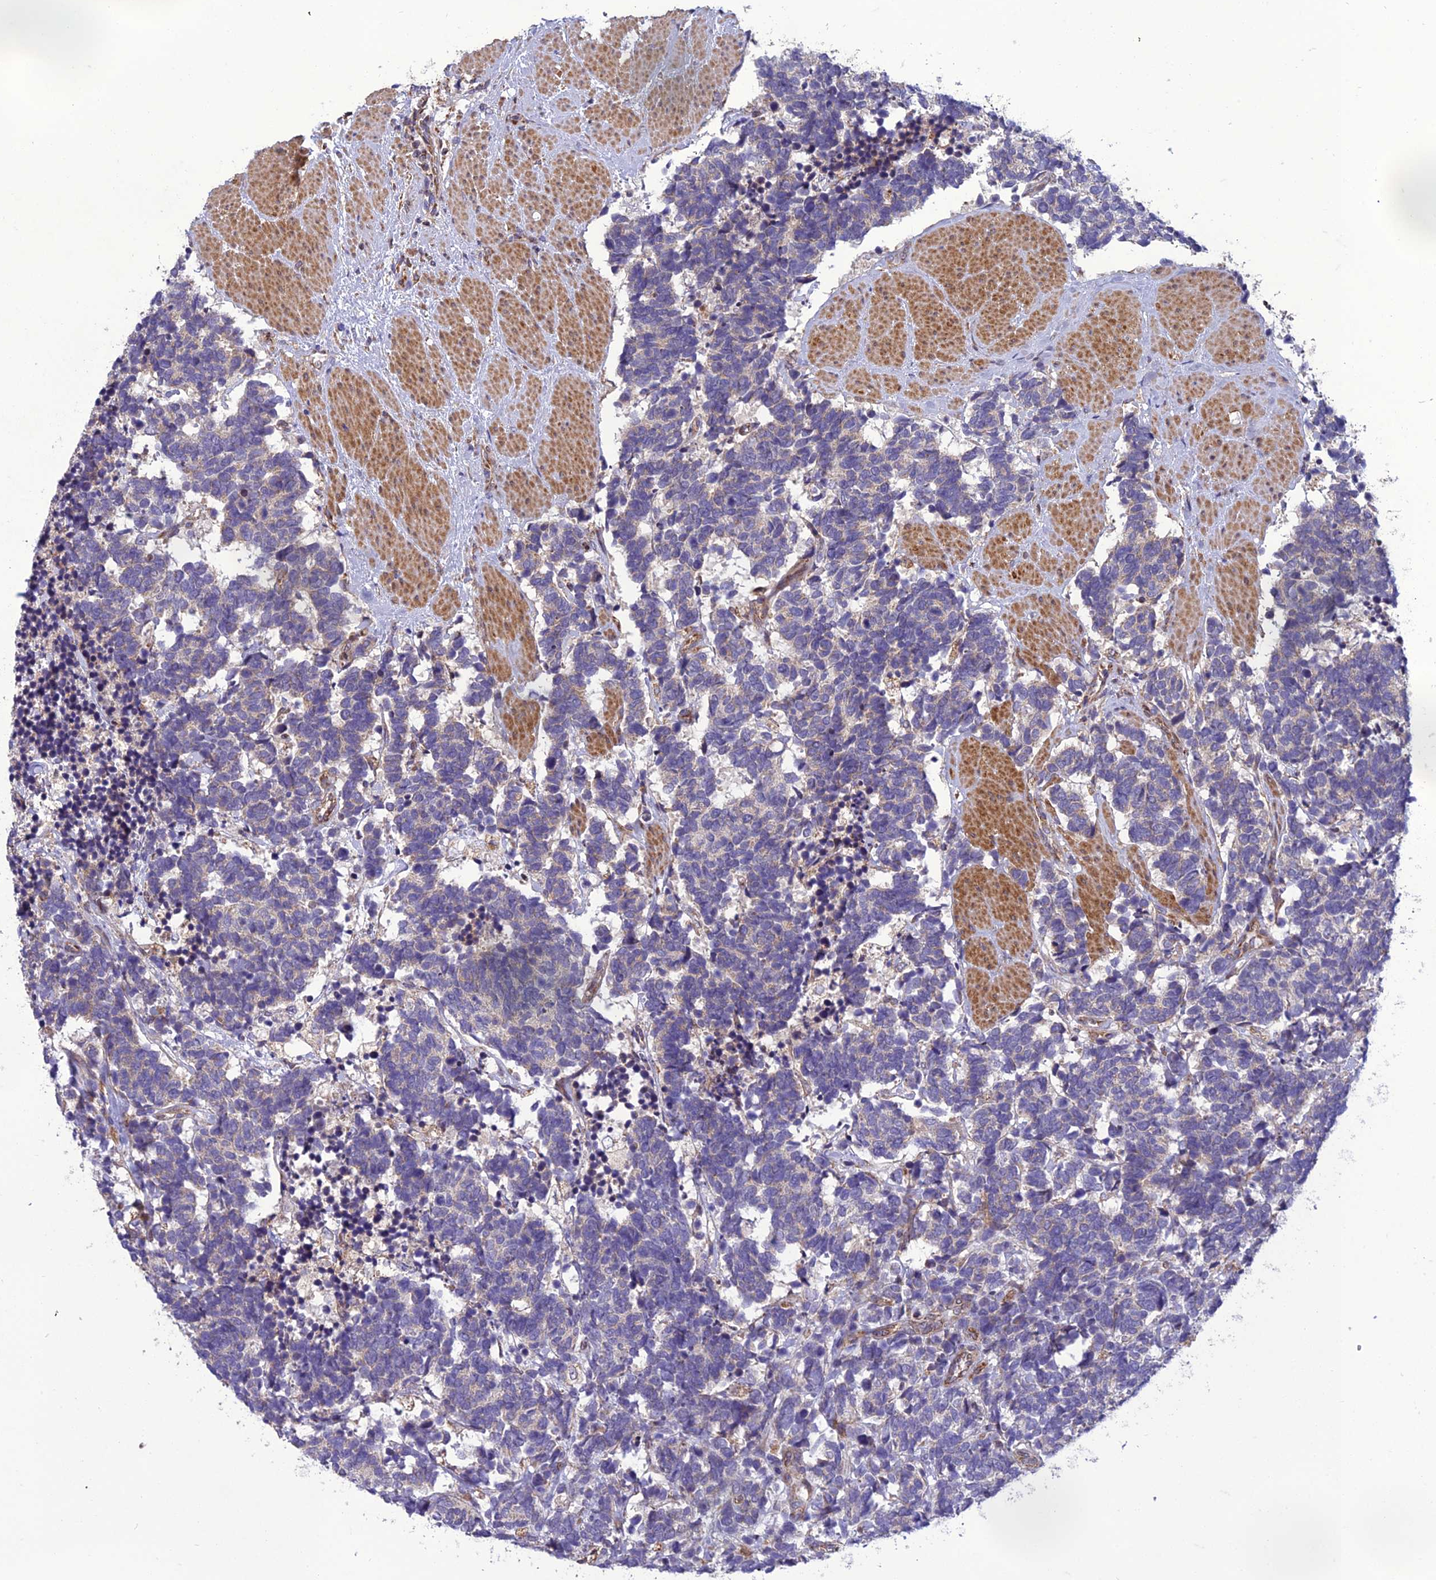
{"staining": {"intensity": "weak", "quantity": "<25%", "location": "cytoplasmic/membranous"}, "tissue": "carcinoid", "cell_type": "Tumor cells", "image_type": "cancer", "snomed": [{"axis": "morphology", "description": "Carcinoma, NOS"}, {"axis": "morphology", "description": "Carcinoid, malignant, NOS"}, {"axis": "topography", "description": "Prostate"}], "caption": "This is a micrograph of IHC staining of carcinoid, which shows no positivity in tumor cells.", "gene": "GIMAP1", "patient": {"sex": "male", "age": 57}}